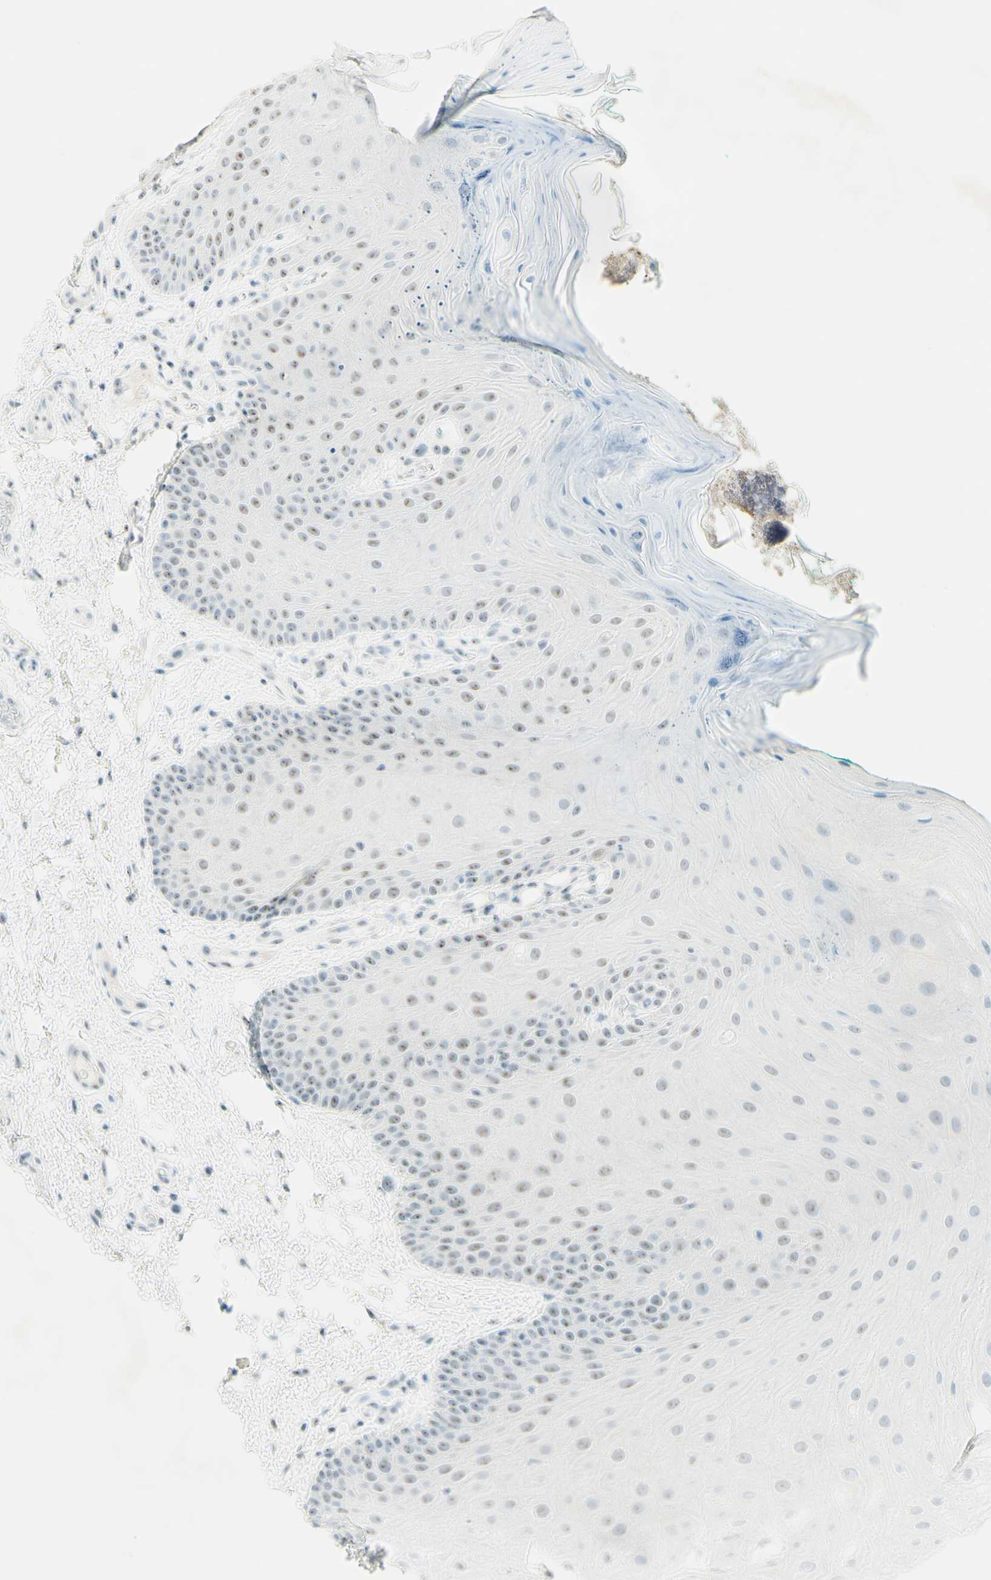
{"staining": {"intensity": "weak", "quantity": "25%-75%", "location": "nuclear"}, "tissue": "oral mucosa", "cell_type": "Squamous epithelial cells", "image_type": "normal", "snomed": [{"axis": "morphology", "description": "Normal tissue, NOS"}, {"axis": "topography", "description": "Skeletal muscle"}, {"axis": "topography", "description": "Oral tissue"}], "caption": "Weak nuclear protein staining is present in about 25%-75% of squamous epithelial cells in oral mucosa. Nuclei are stained in blue.", "gene": "FMR1NB", "patient": {"sex": "male", "age": 58}}